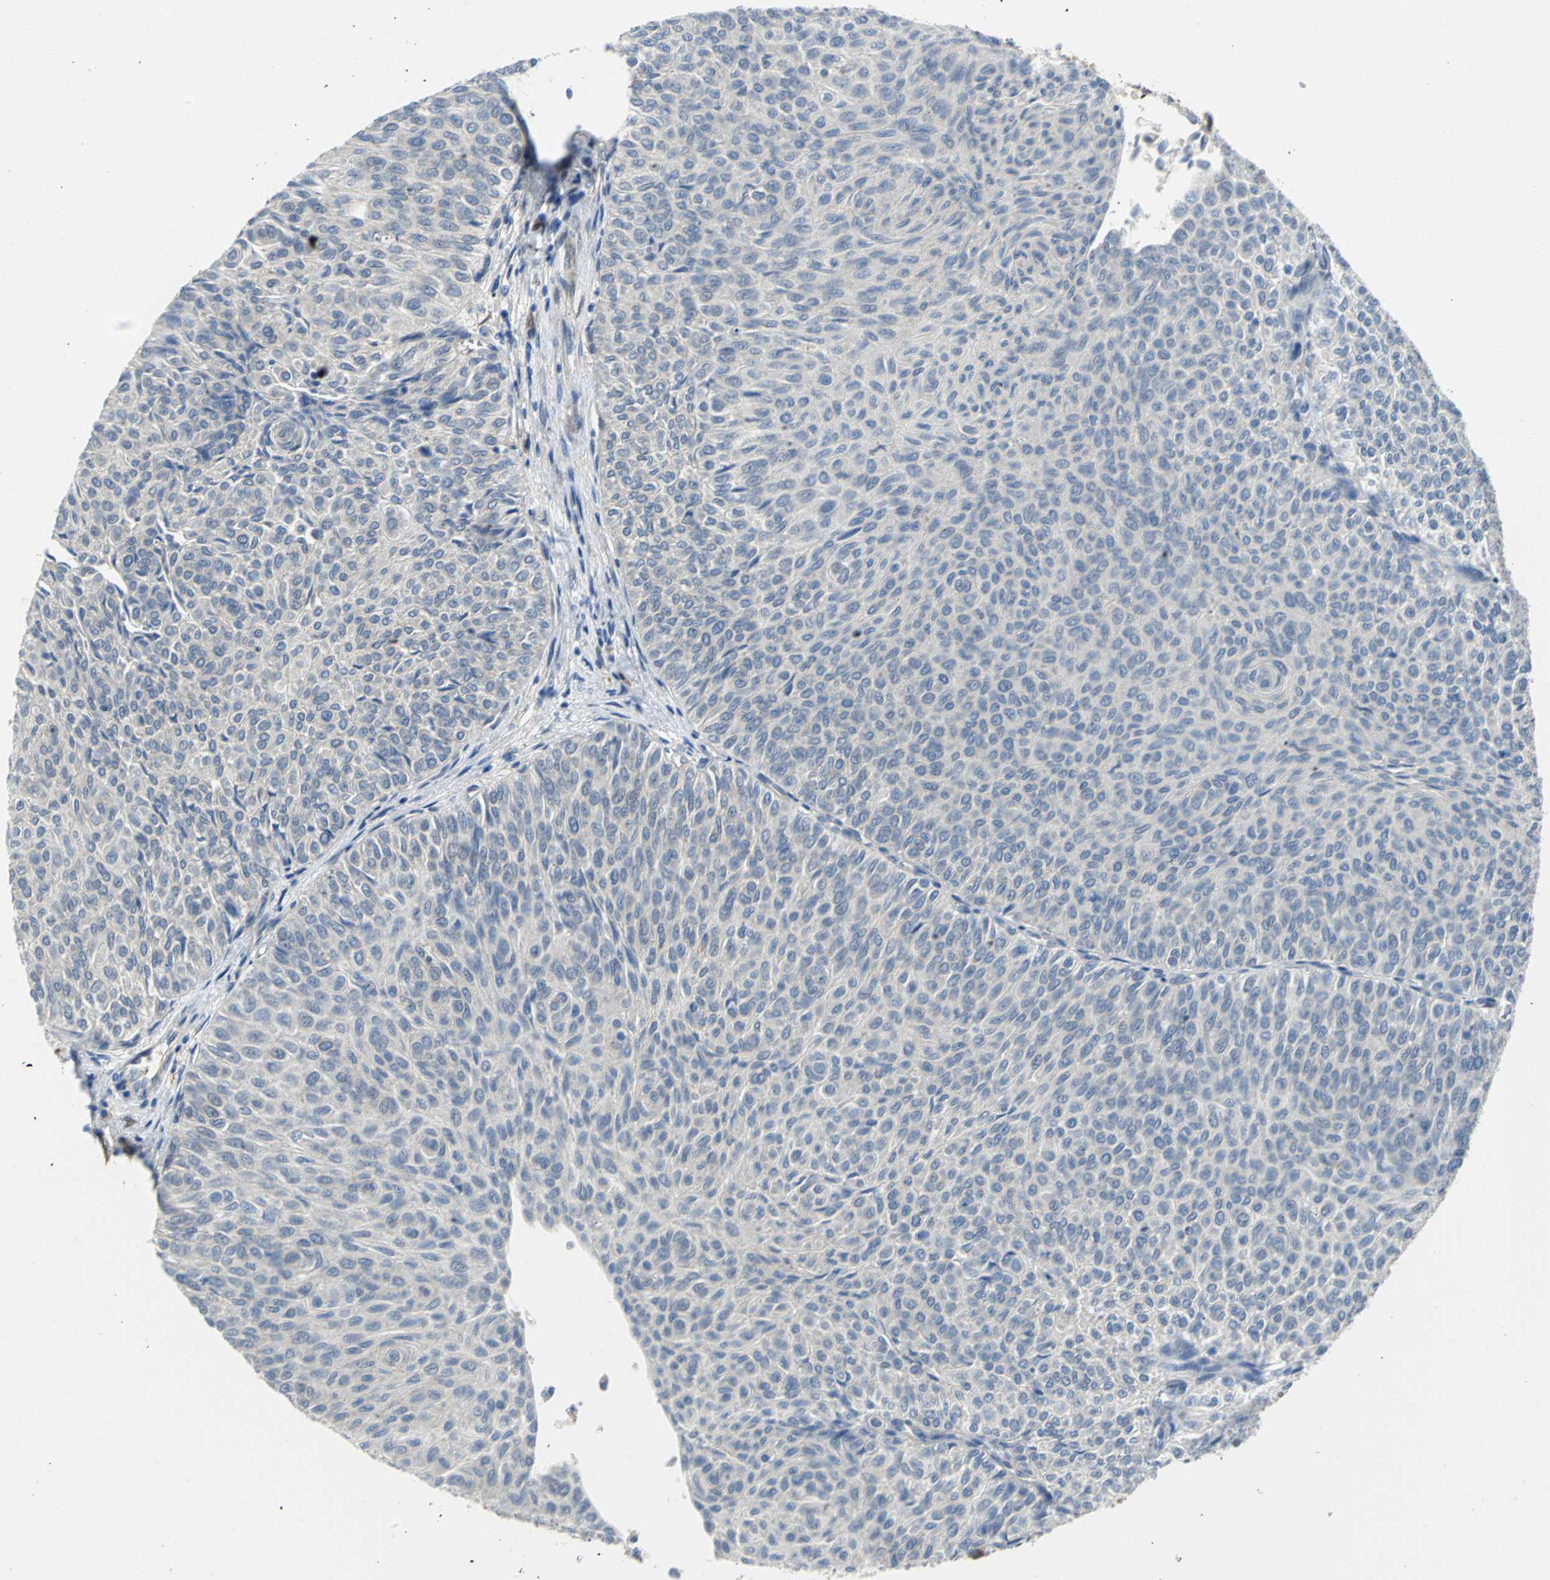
{"staining": {"intensity": "negative", "quantity": "none", "location": "none"}, "tissue": "urothelial cancer", "cell_type": "Tumor cells", "image_type": "cancer", "snomed": [{"axis": "morphology", "description": "Urothelial carcinoma, Low grade"}, {"axis": "topography", "description": "Urinary bladder"}], "caption": "Immunohistochemistry (IHC) micrograph of neoplastic tissue: urothelial carcinoma (low-grade) stained with DAB (3,3'-diaminobenzidine) reveals no significant protein staining in tumor cells.", "gene": "PGM3", "patient": {"sex": "male", "age": 78}}